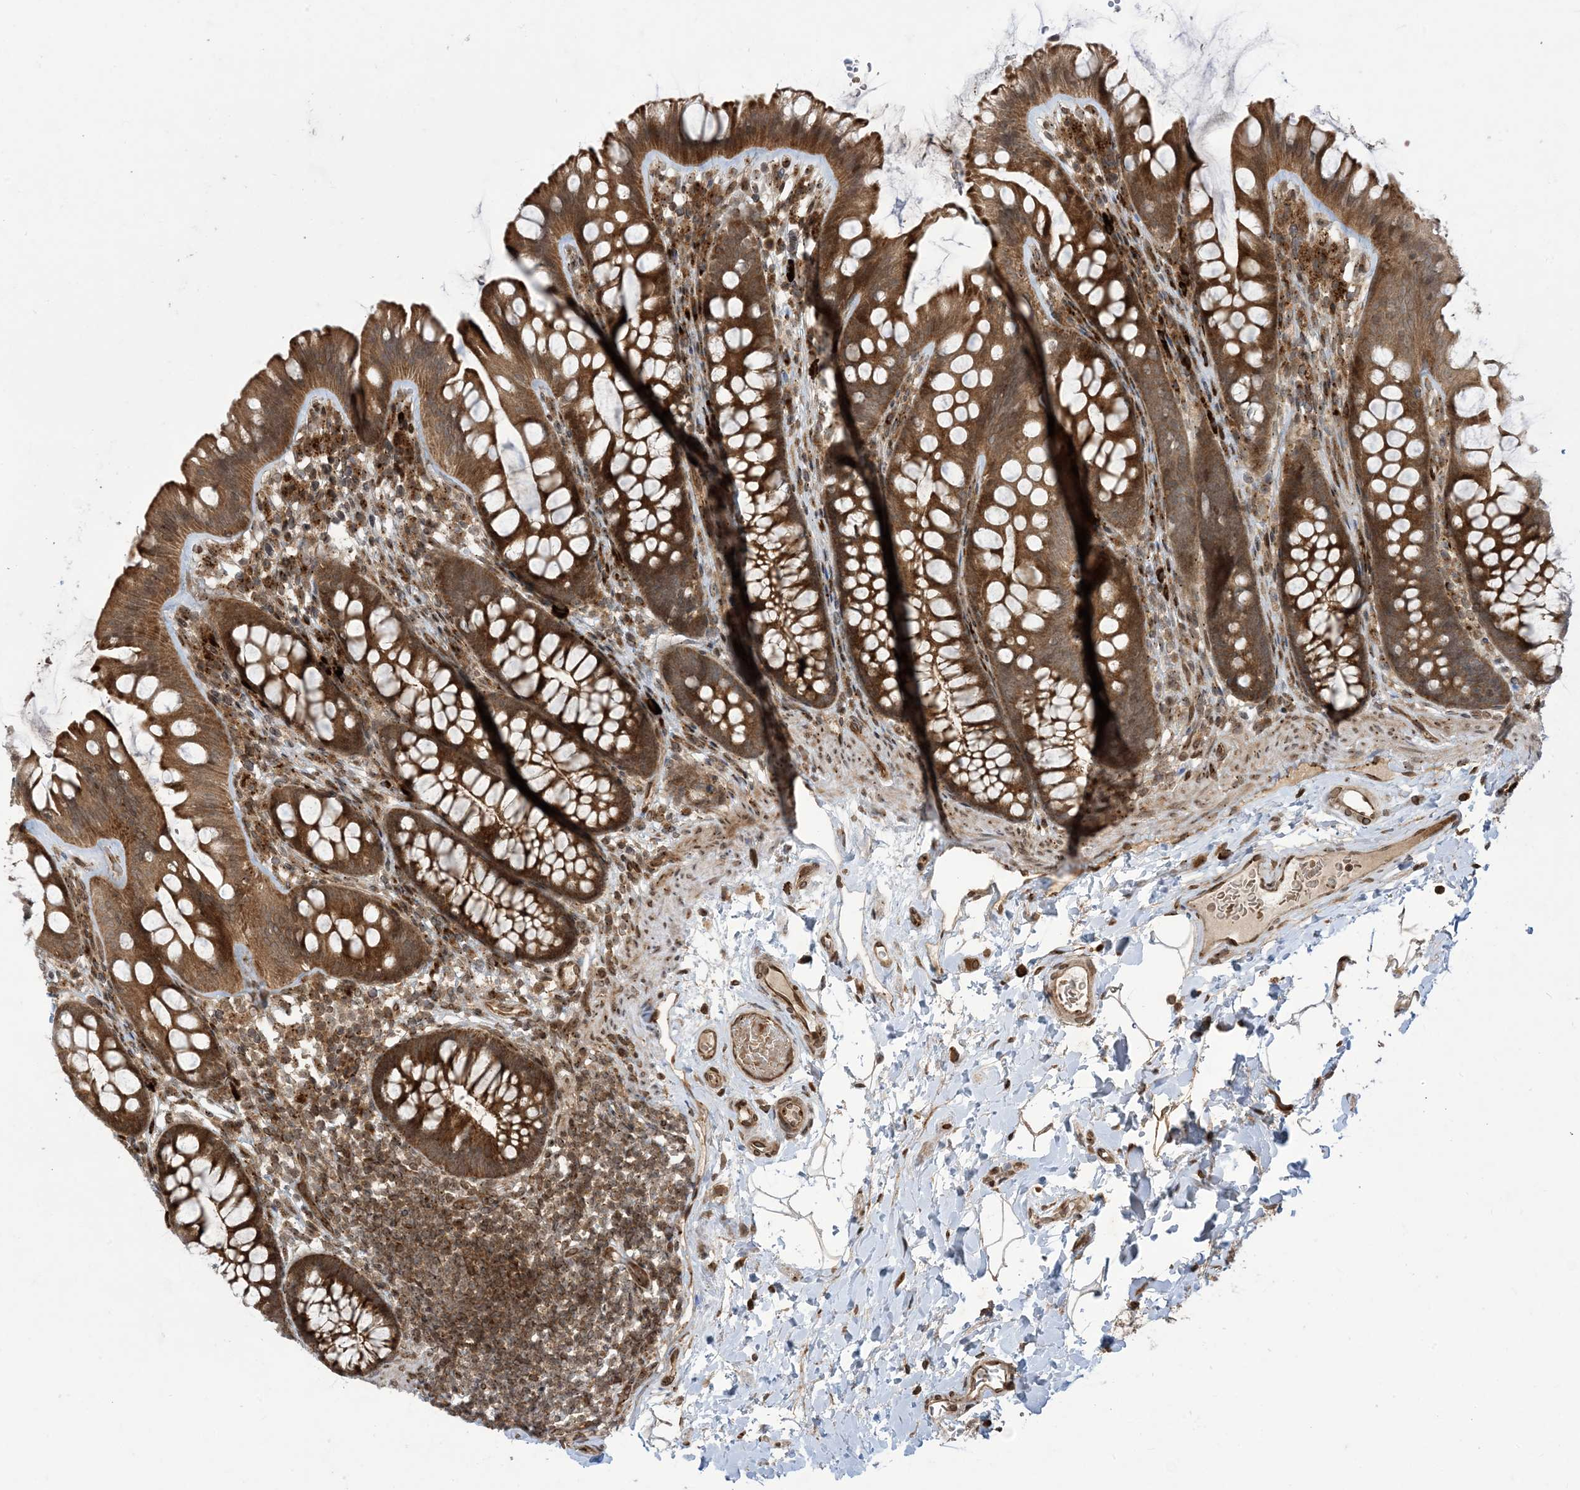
{"staining": {"intensity": "strong", "quantity": ">75%", "location": "cytoplasmic/membranous"}, "tissue": "colon", "cell_type": "Endothelial cells", "image_type": "normal", "snomed": [{"axis": "morphology", "description": "Normal tissue, NOS"}, {"axis": "topography", "description": "Colon"}], "caption": "Immunohistochemistry (IHC) staining of benign colon, which displays high levels of strong cytoplasmic/membranous staining in approximately >75% of endothelial cells indicating strong cytoplasmic/membranous protein positivity. The staining was performed using DAB (brown) for protein detection and nuclei were counterstained in hematoxylin (blue).", "gene": "CASP4", "patient": {"sex": "female", "age": 62}}